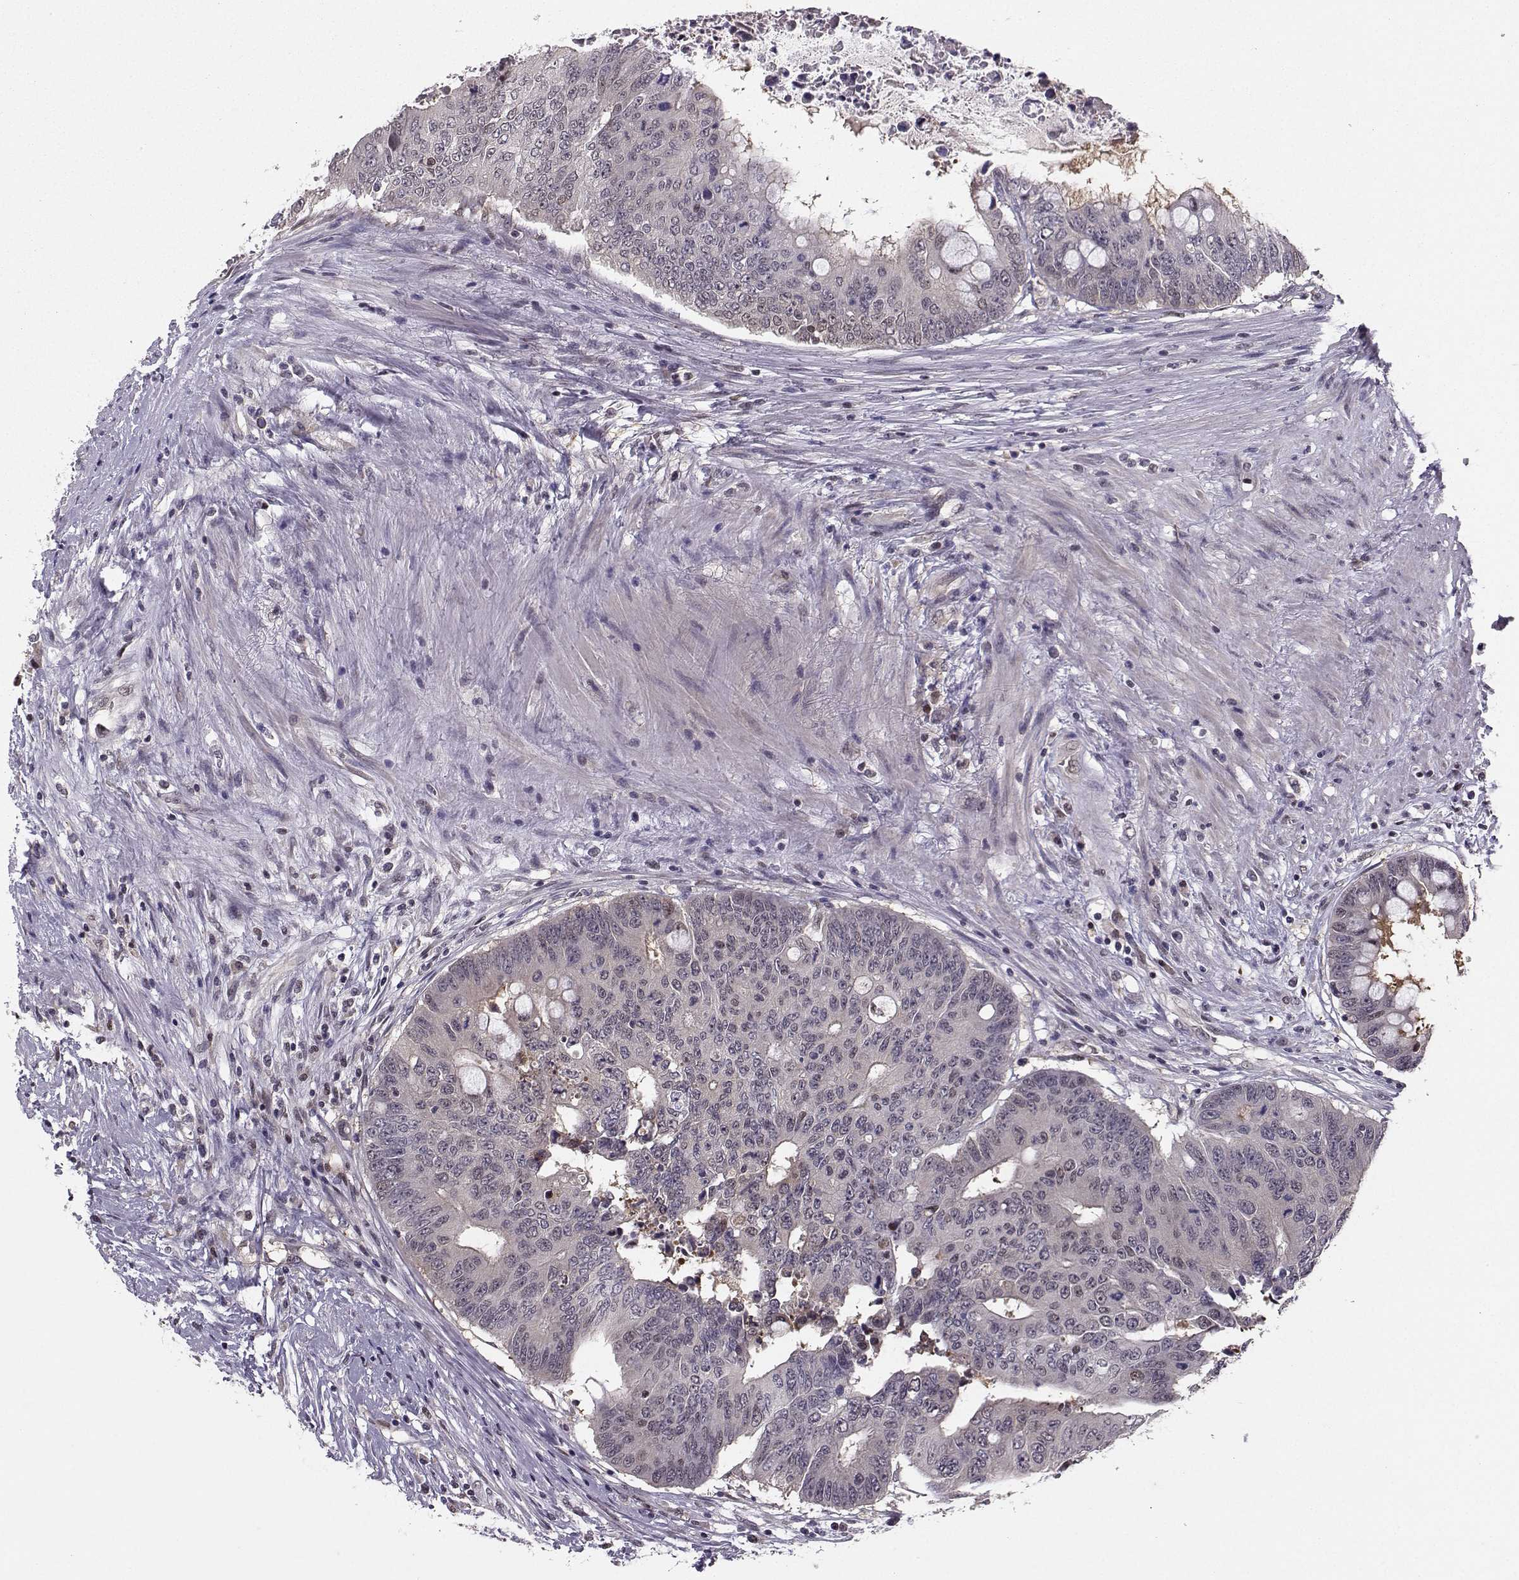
{"staining": {"intensity": "negative", "quantity": "none", "location": "none"}, "tissue": "colorectal cancer", "cell_type": "Tumor cells", "image_type": "cancer", "snomed": [{"axis": "morphology", "description": "Adenocarcinoma, NOS"}, {"axis": "topography", "description": "Rectum"}], "caption": "Immunohistochemistry photomicrograph of neoplastic tissue: colorectal cancer stained with DAB exhibits no significant protein positivity in tumor cells.", "gene": "PKP2", "patient": {"sex": "male", "age": 59}}